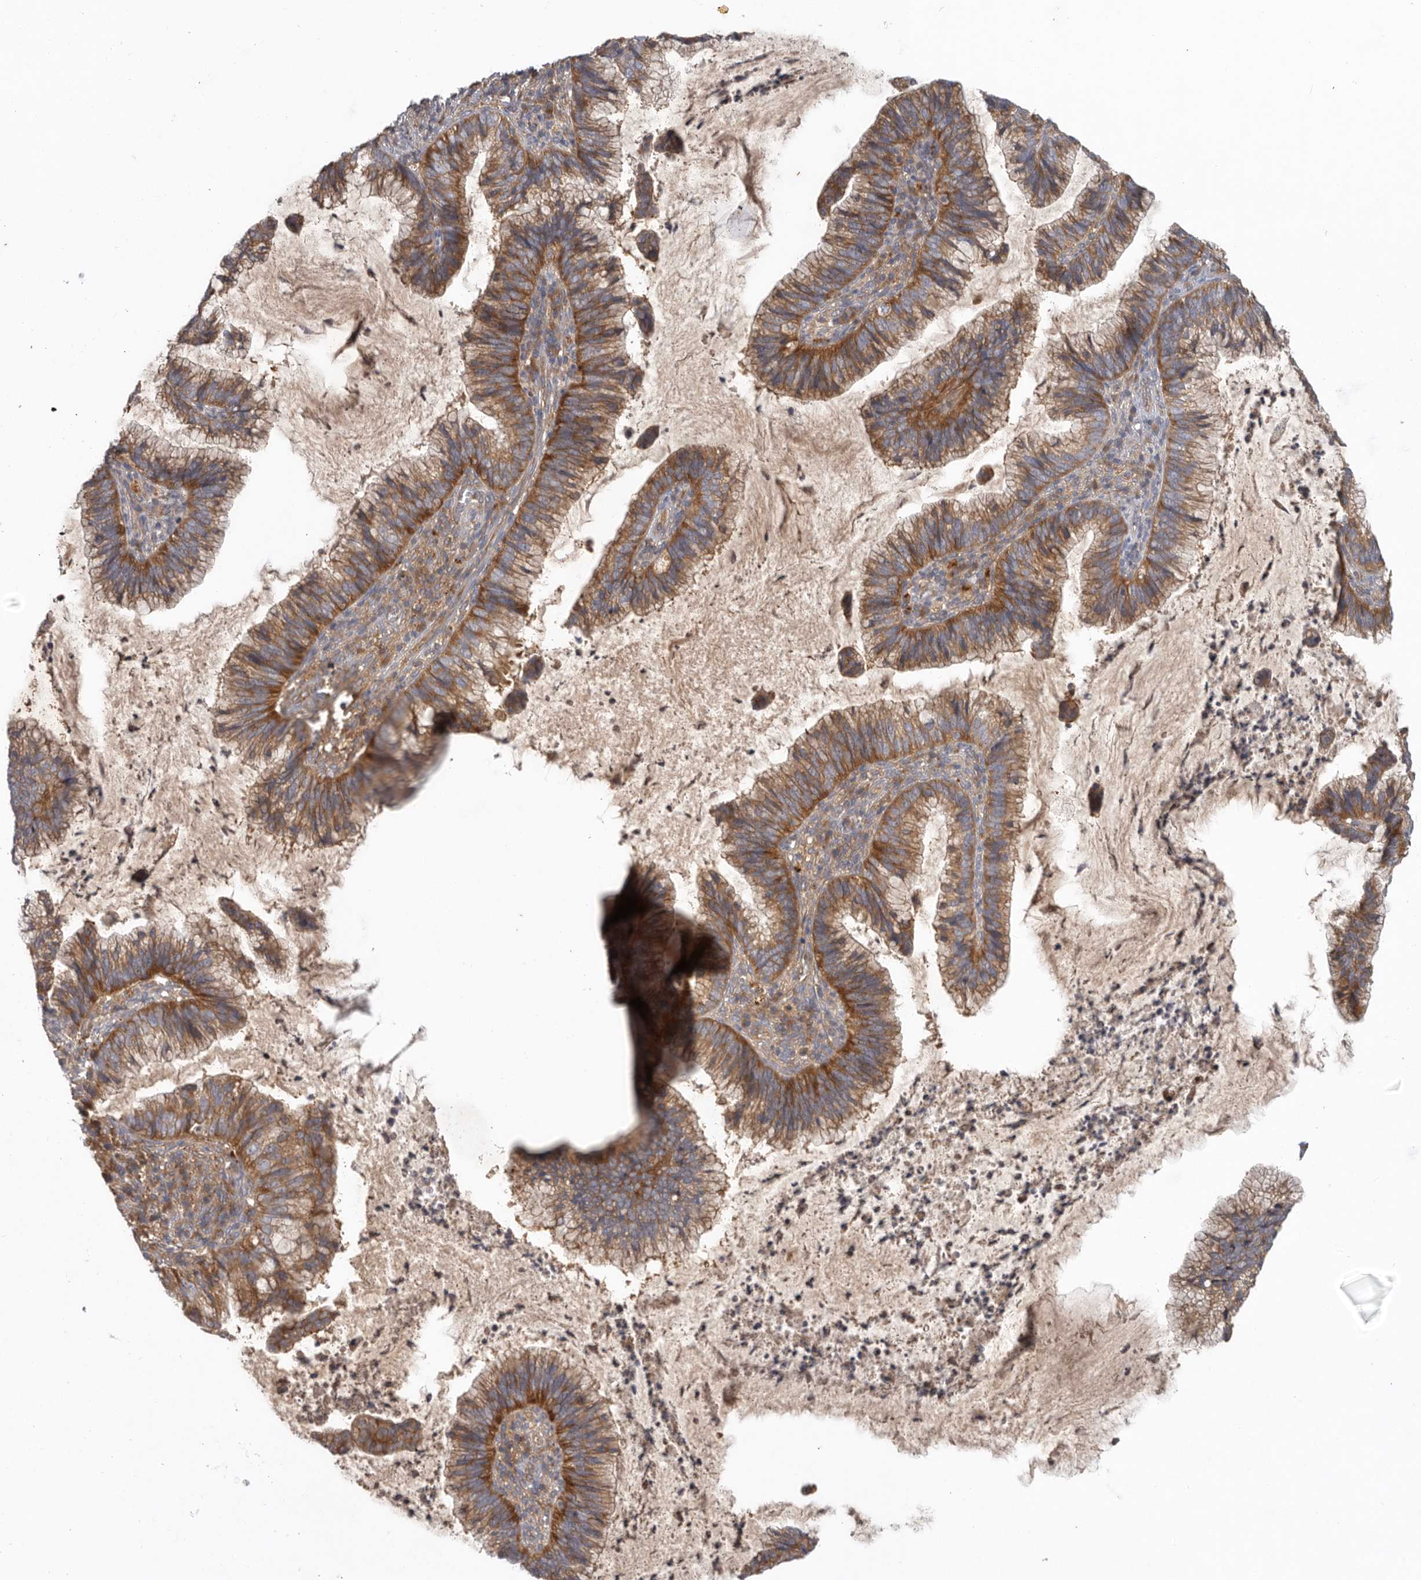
{"staining": {"intensity": "moderate", "quantity": ">75%", "location": "cytoplasmic/membranous"}, "tissue": "cervical cancer", "cell_type": "Tumor cells", "image_type": "cancer", "snomed": [{"axis": "morphology", "description": "Adenocarcinoma, NOS"}, {"axis": "topography", "description": "Cervix"}], "caption": "A brown stain labels moderate cytoplasmic/membranous expression of a protein in human cervical cancer (adenocarcinoma) tumor cells.", "gene": "C1orf109", "patient": {"sex": "female", "age": 36}}